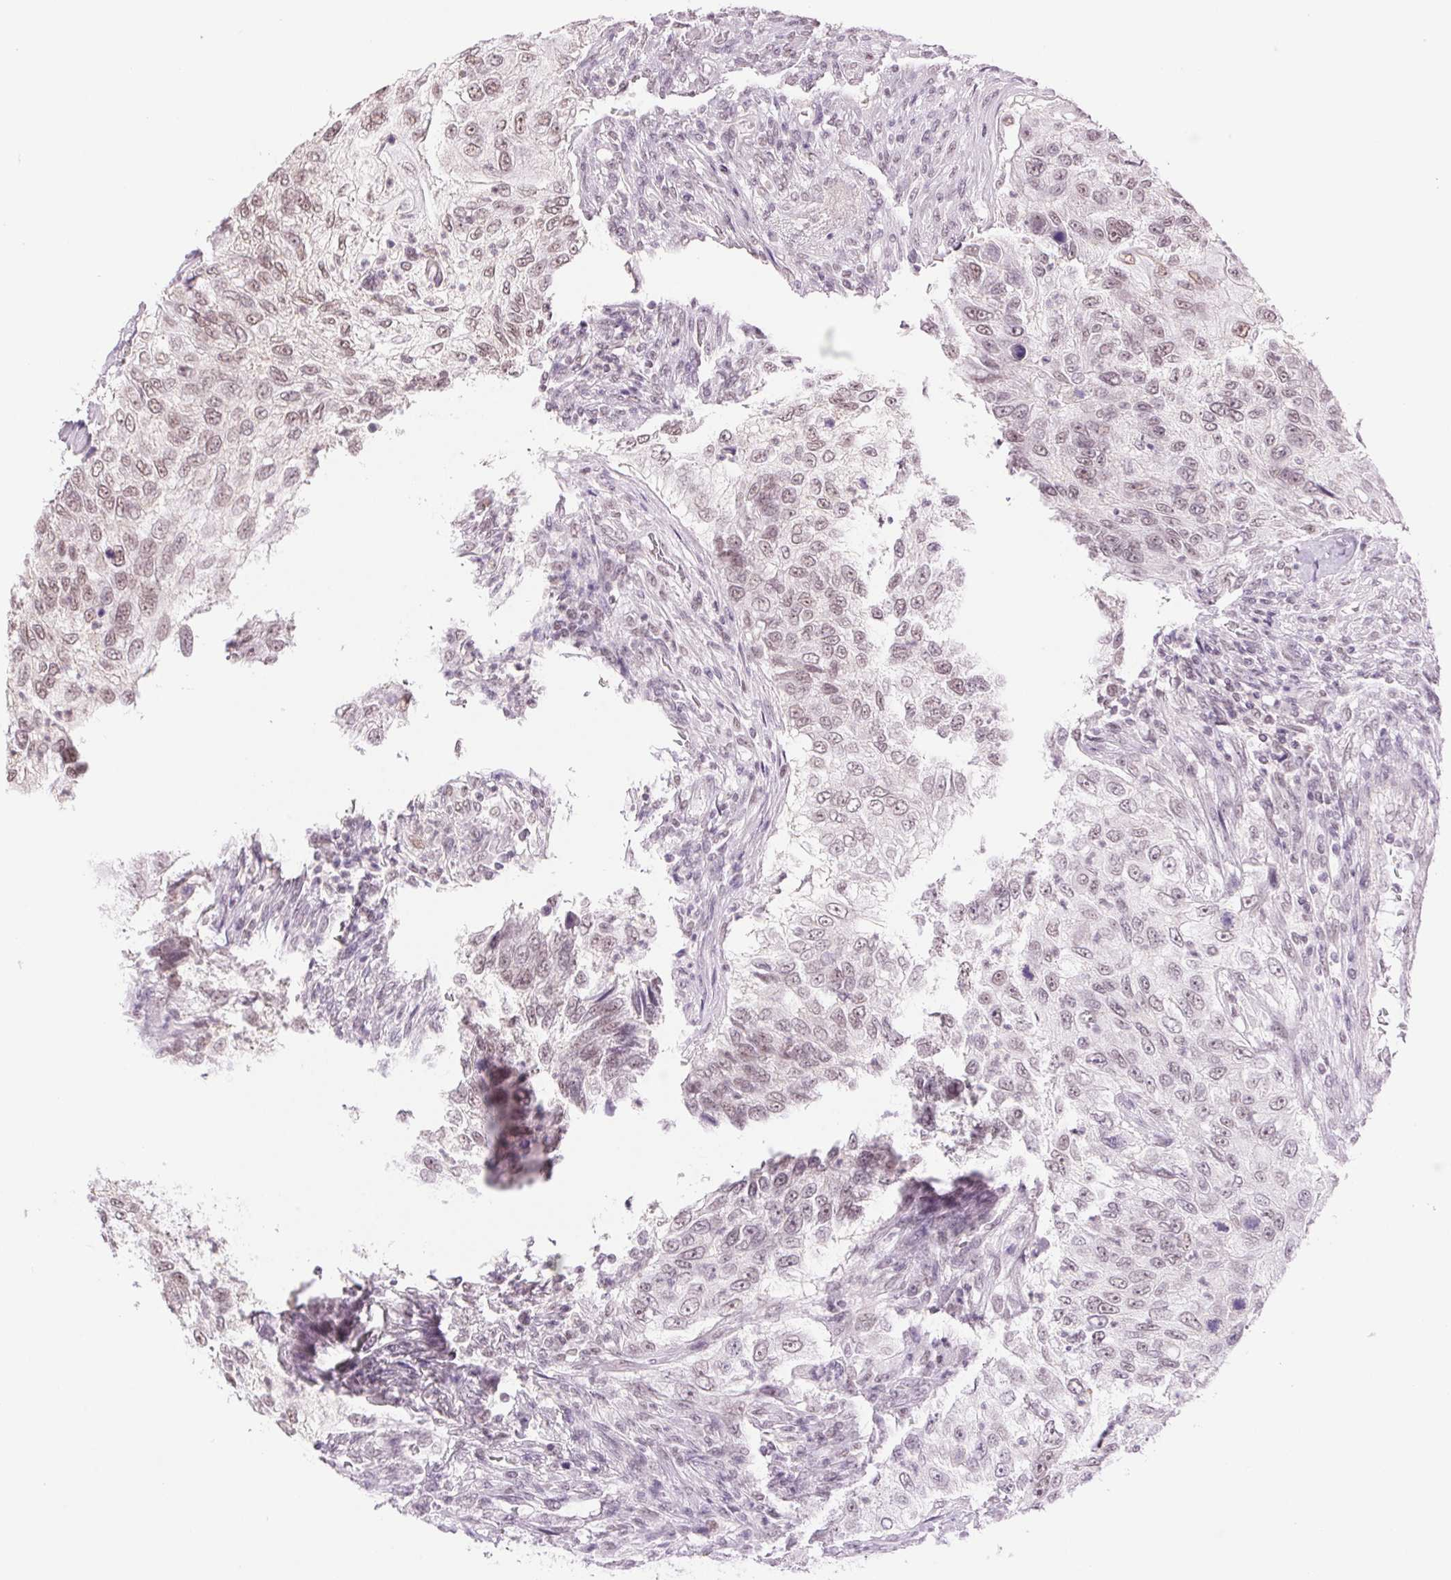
{"staining": {"intensity": "weak", "quantity": "25%-75%", "location": "nuclear"}, "tissue": "urothelial cancer", "cell_type": "Tumor cells", "image_type": "cancer", "snomed": [{"axis": "morphology", "description": "Urothelial carcinoma, High grade"}, {"axis": "topography", "description": "Urinary bladder"}], "caption": "High-grade urothelial carcinoma stained with immunohistochemistry demonstrates weak nuclear positivity in about 25%-75% of tumor cells.", "gene": "RPRD1B", "patient": {"sex": "female", "age": 60}}